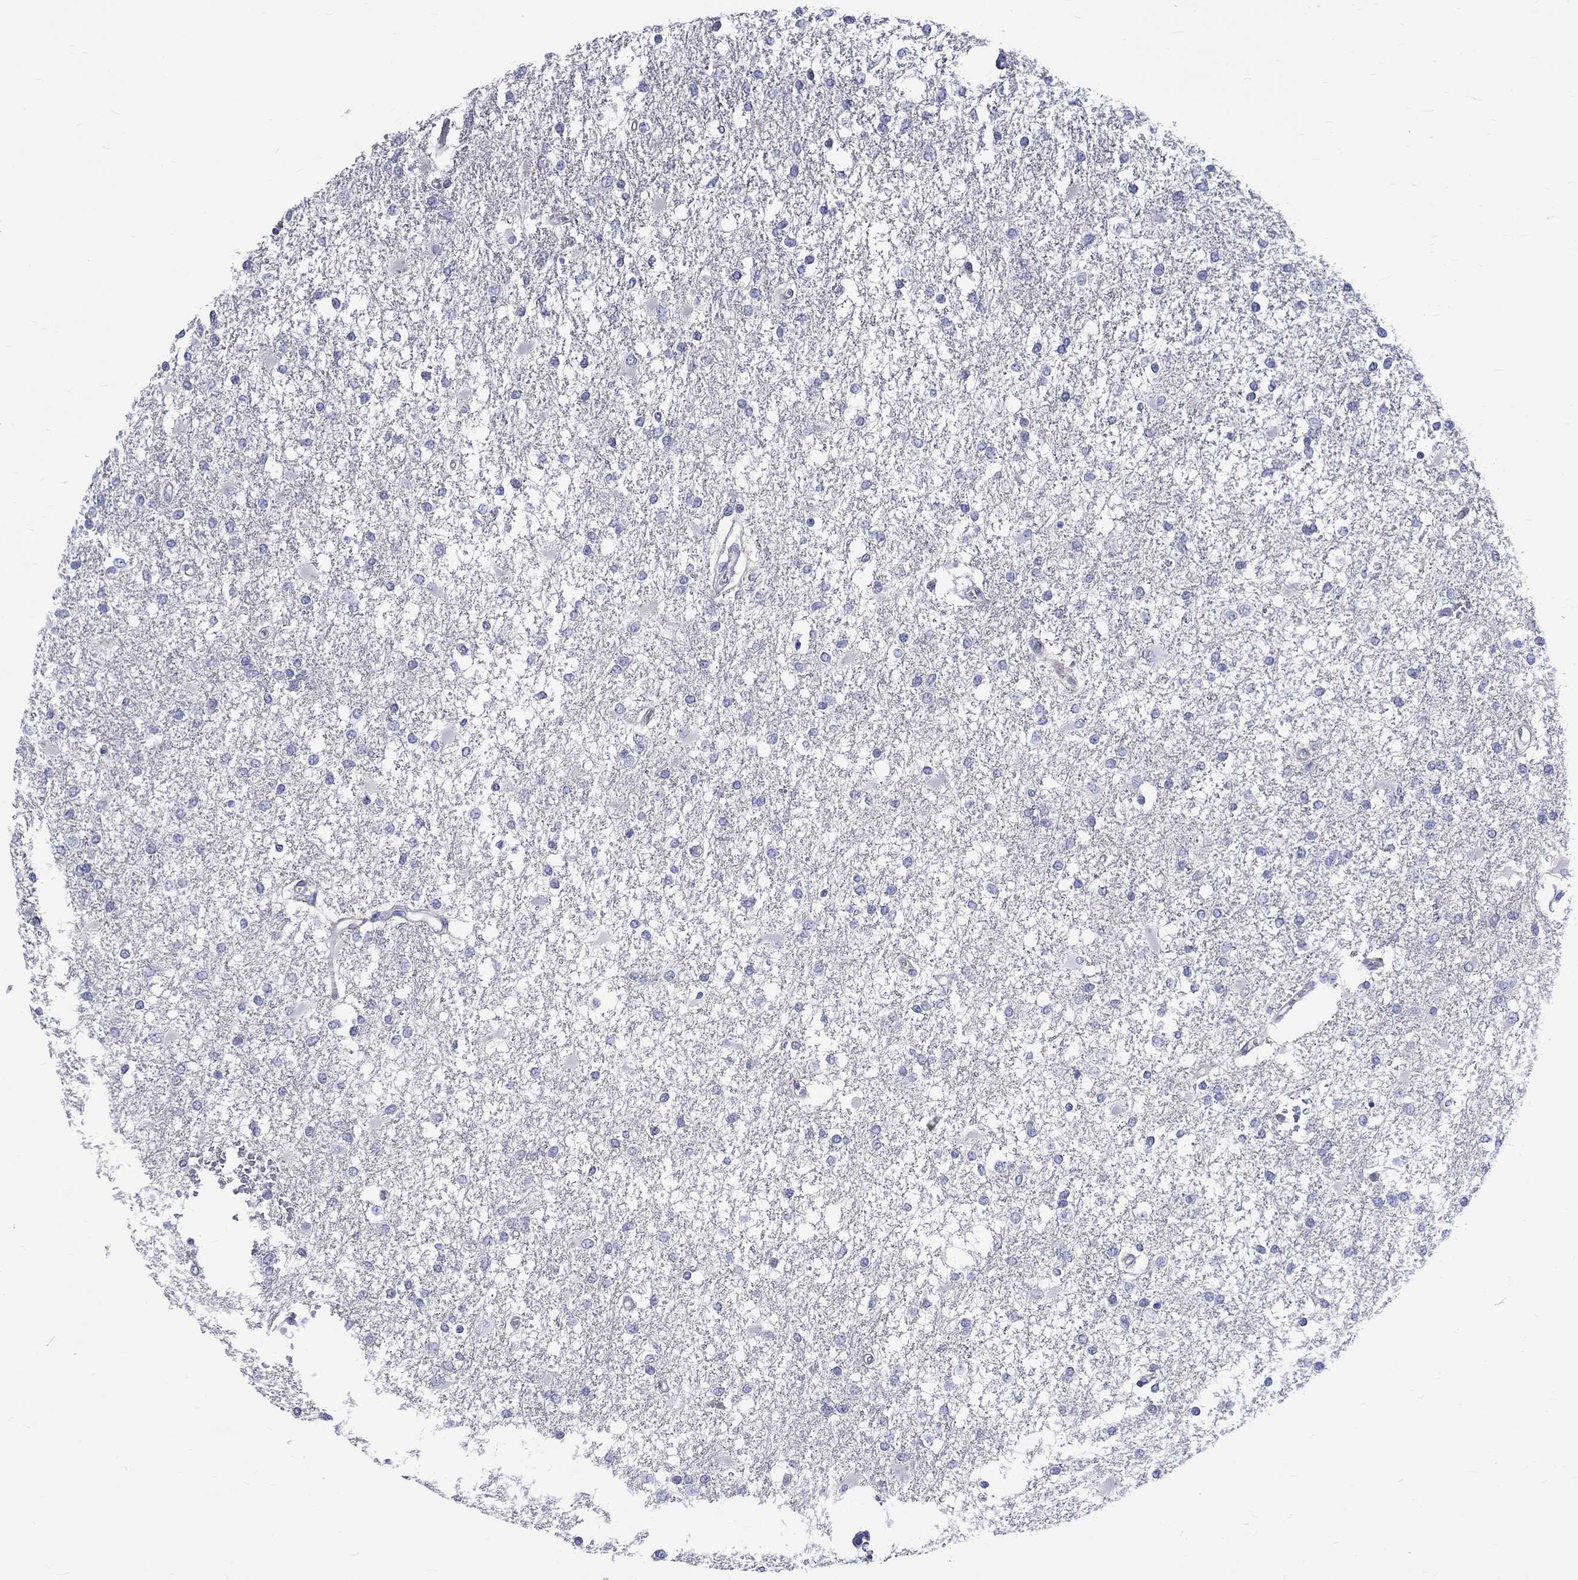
{"staining": {"intensity": "negative", "quantity": "none", "location": "none"}, "tissue": "glioma", "cell_type": "Tumor cells", "image_type": "cancer", "snomed": [{"axis": "morphology", "description": "Glioma, malignant, High grade"}, {"axis": "topography", "description": "Cerebral cortex"}], "caption": "Immunohistochemistry of human glioma demonstrates no positivity in tumor cells.", "gene": "SH2D7", "patient": {"sex": "male", "age": 79}}